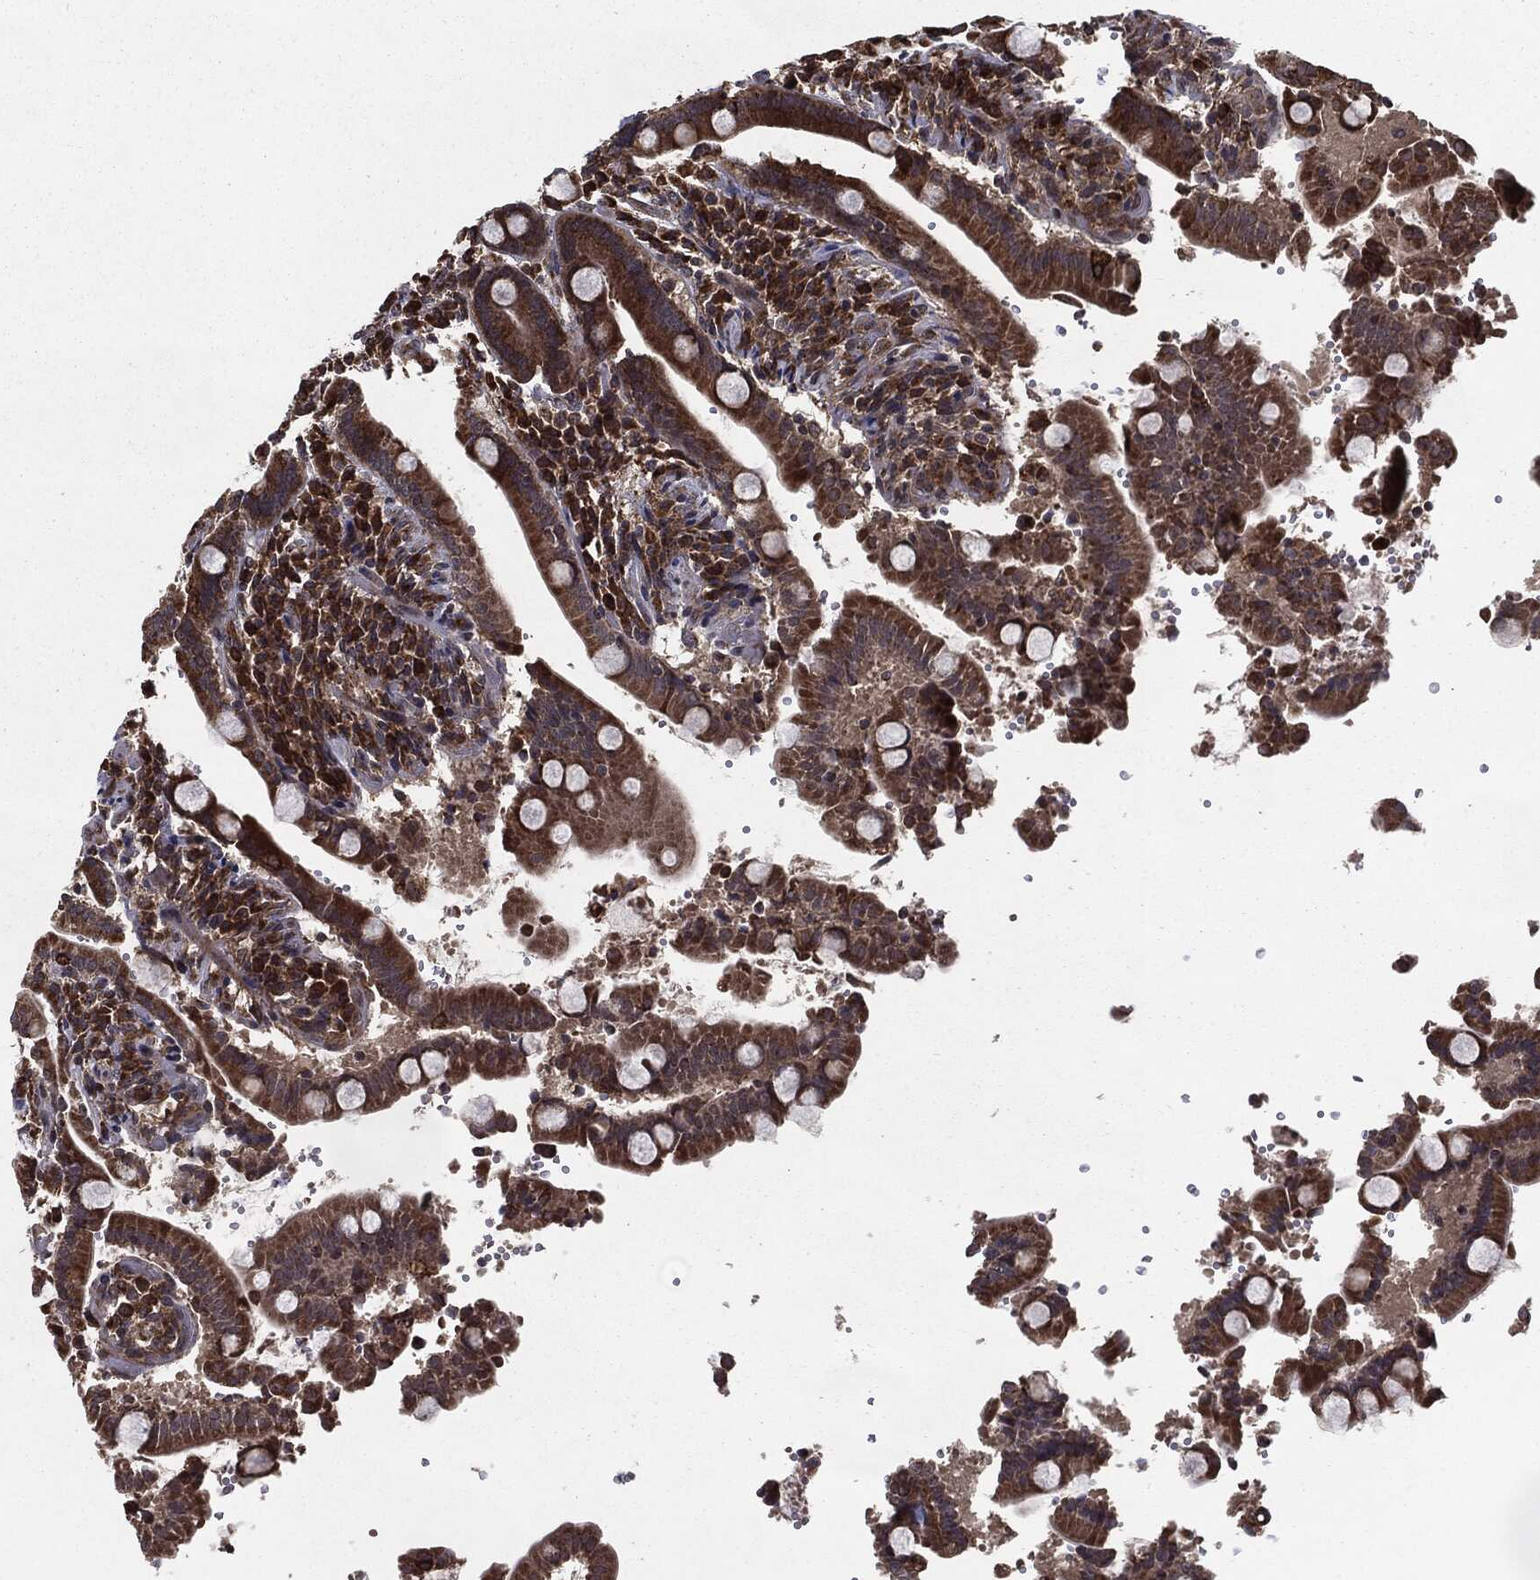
{"staining": {"intensity": "strong", "quantity": "25%-75%", "location": "cytoplasmic/membranous"}, "tissue": "duodenum", "cell_type": "Glandular cells", "image_type": "normal", "snomed": [{"axis": "morphology", "description": "Normal tissue, NOS"}, {"axis": "topography", "description": "Duodenum"}], "caption": "Immunohistochemical staining of benign human duodenum reveals strong cytoplasmic/membranous protein staining in about 25%-75% of glandular cells.", "gene": "HDAC5", "patient": {"sex": "female", "age": 62}}